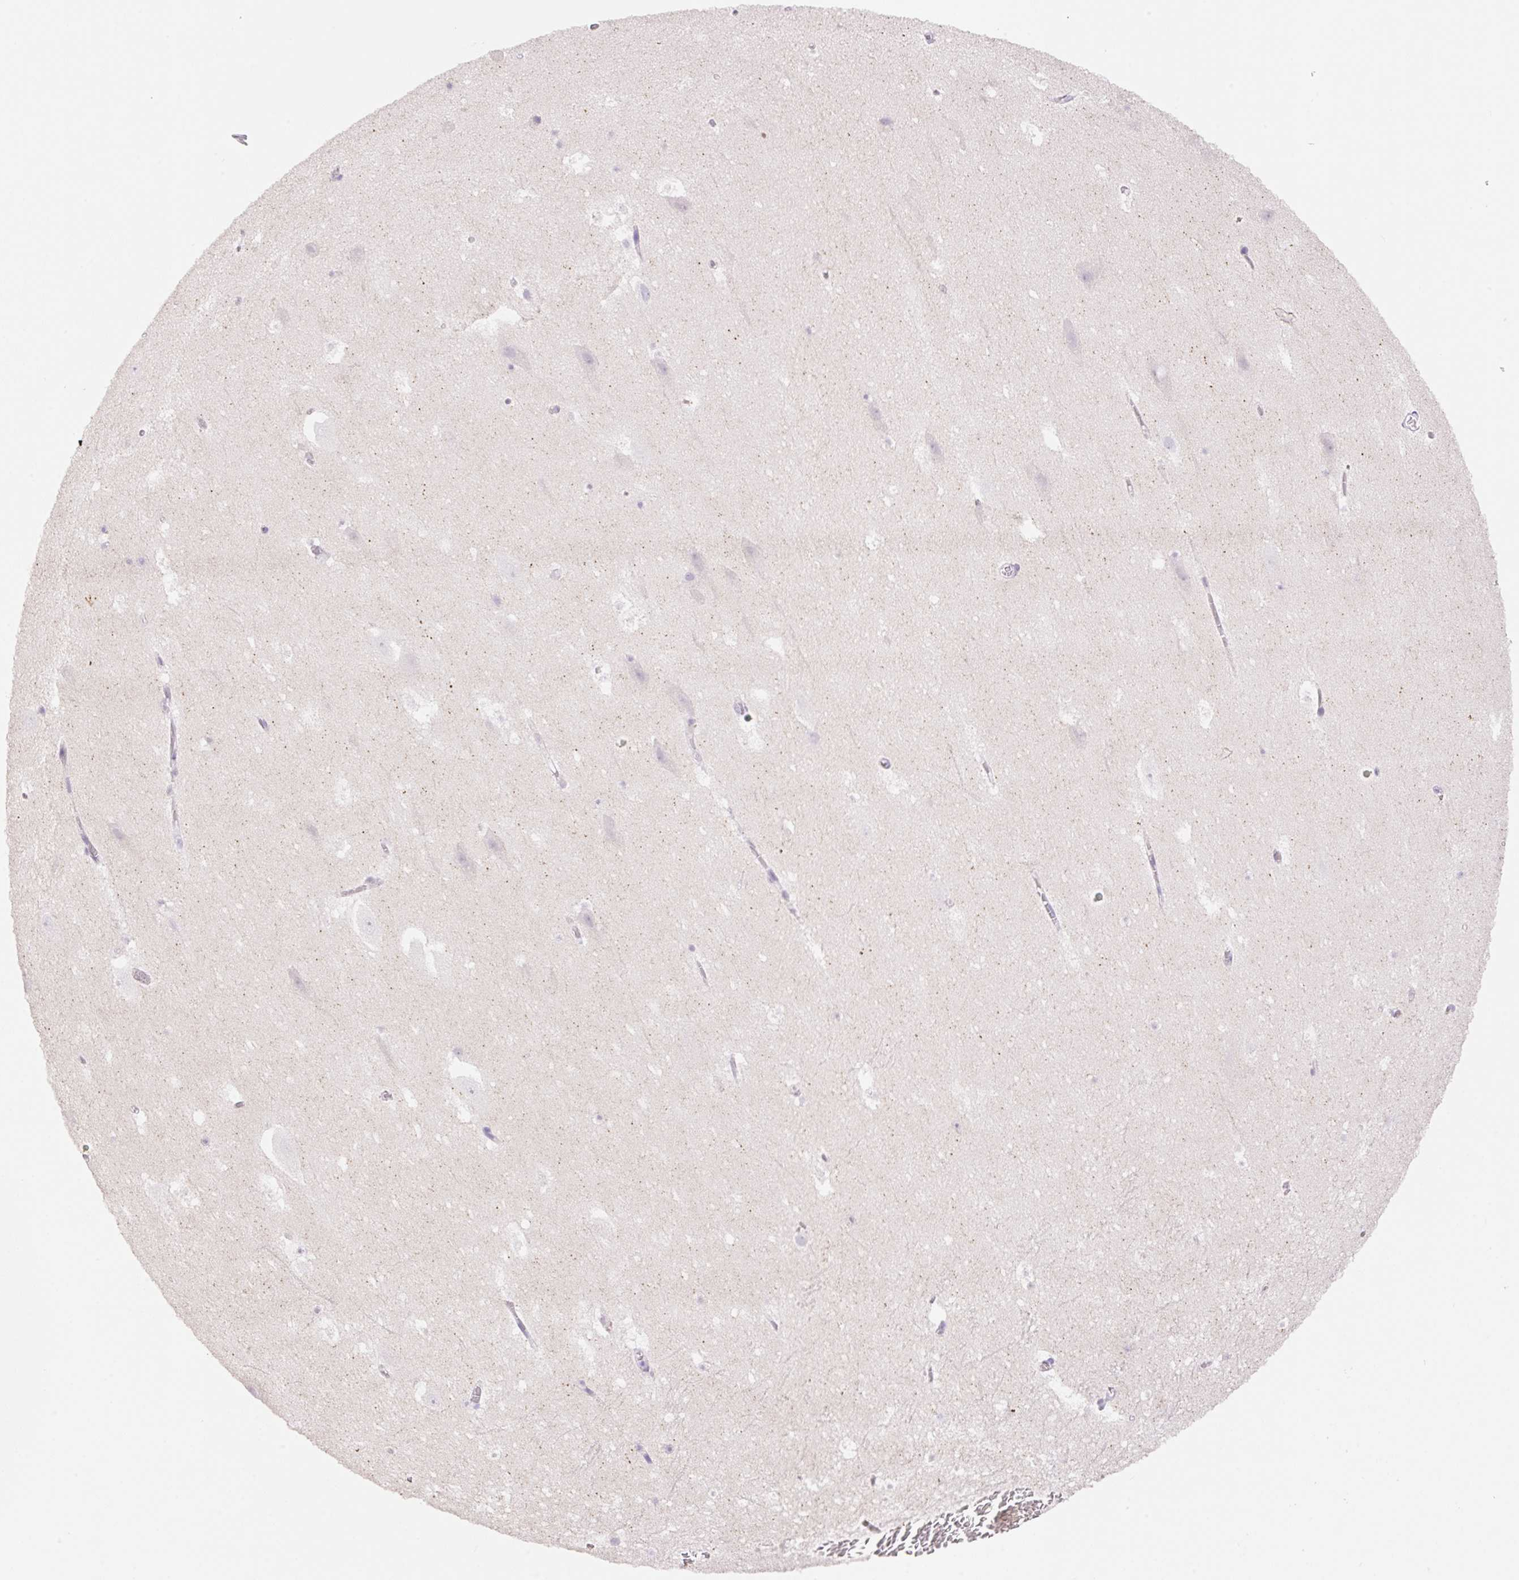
{"staining": {"intensity": "negative", "quantity": "none", "location": "none"}, "tissue": "hippocampus", "cell_type": "Glial cells", "image_type": "normal", "snomed": [{"axis": "morphology", "description": "Normal tissue, NOS"}, {"axis": "topography", "description": "Hippocampus"}], "caption": "IHC photomicrograph of unremarkable hippocampus: human hippocampus stained with DAB (3,3'-diaminobenzidine) exhibits no significant protein positivity in glial cells.", "gene": "HCRTR2", "patient": {"sex": "female", "age": 42}}